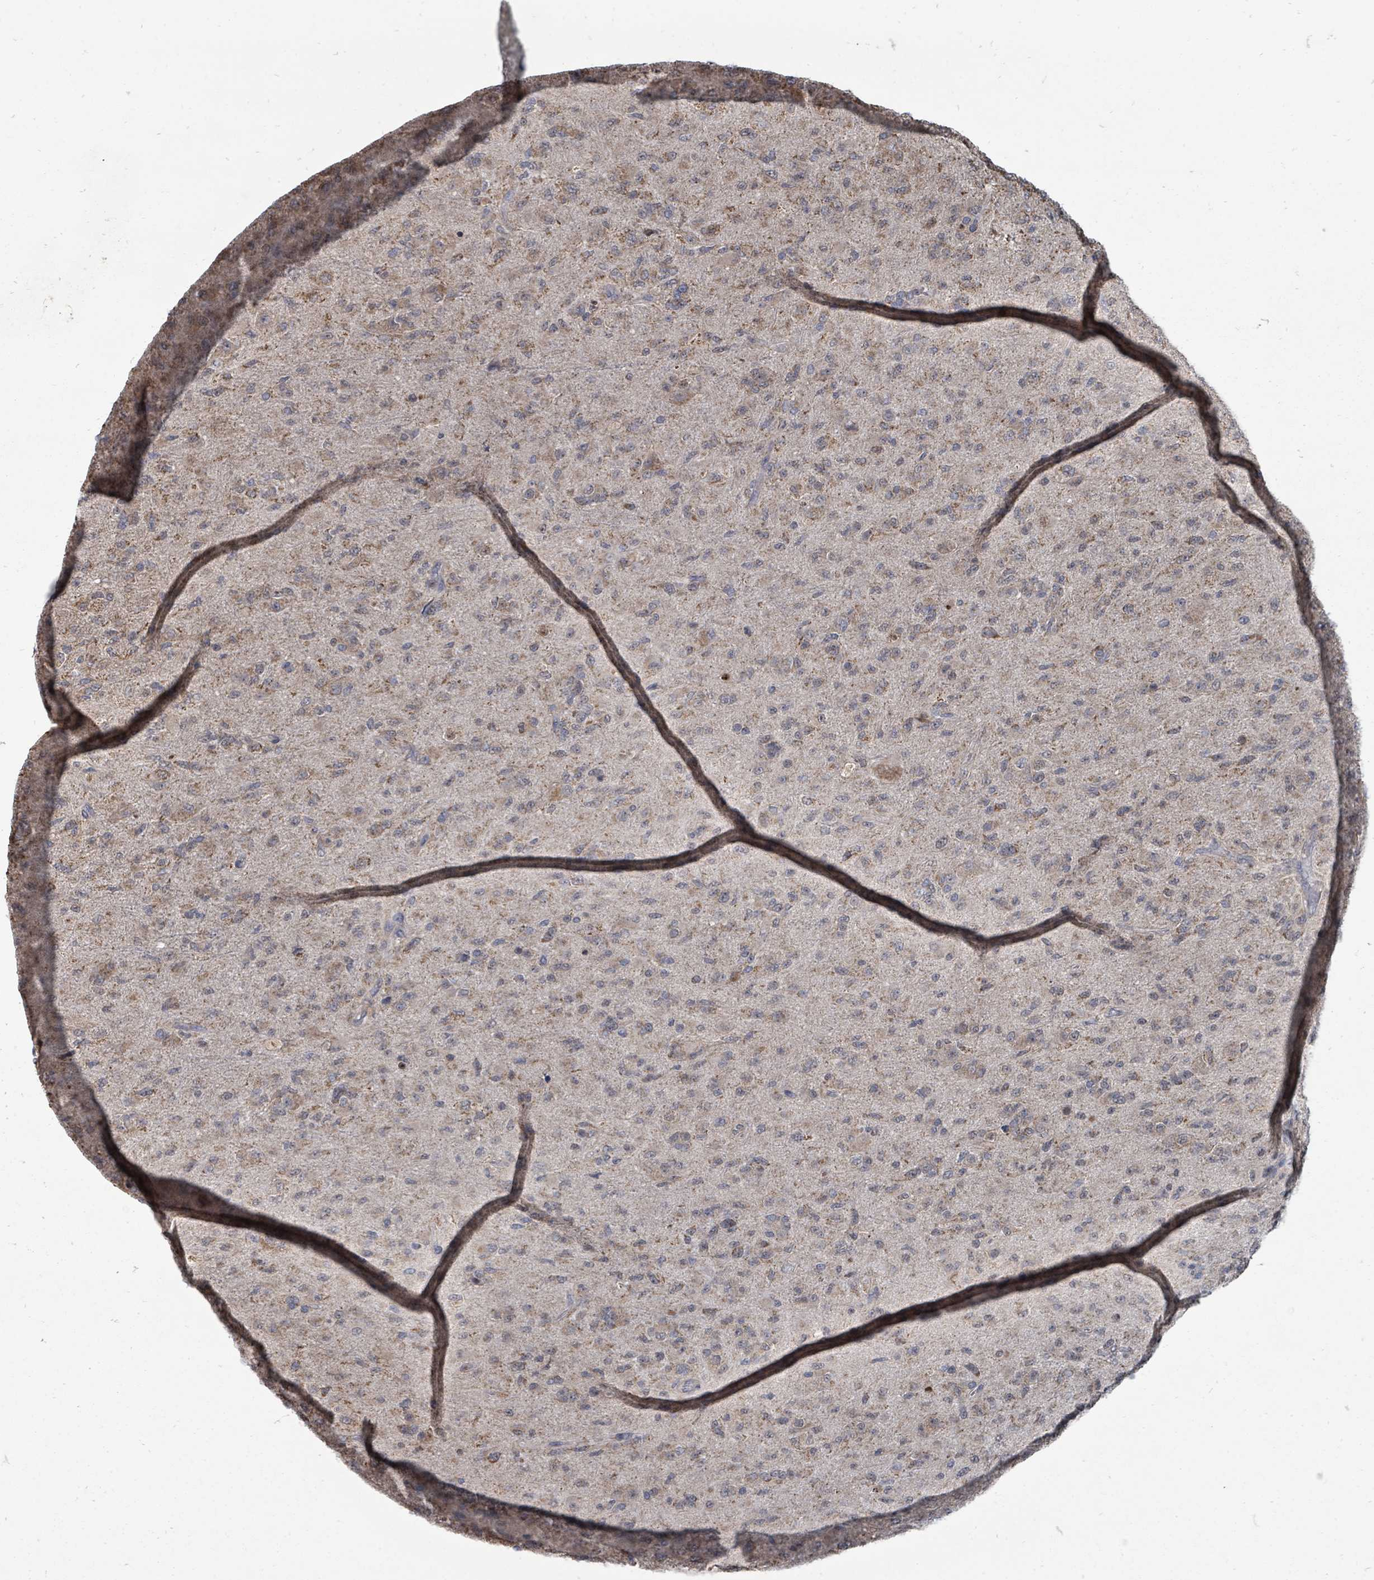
{"staining": {"intensity": "weak", "quantity": ">75%", "location": "cytoplasmic/membranous"}, "tissue": "glioma", "cell_type": "Tumor cells", "image_type": "cancer", "snomed": [{"axis": "morphology", "description": "Glioma, malignant, Low grade"}, {"axis": "topography", "description": "Brain"}], "caption": "This is a photomicrograph of immunohistochemistry (IHC) staining of malignant low-grade glioma, which shows weak staining in the cytoplasmic/membranous of tumor cells.", "gene": "MAGOHB", "patient": {"sex": "male", "age": 65}}